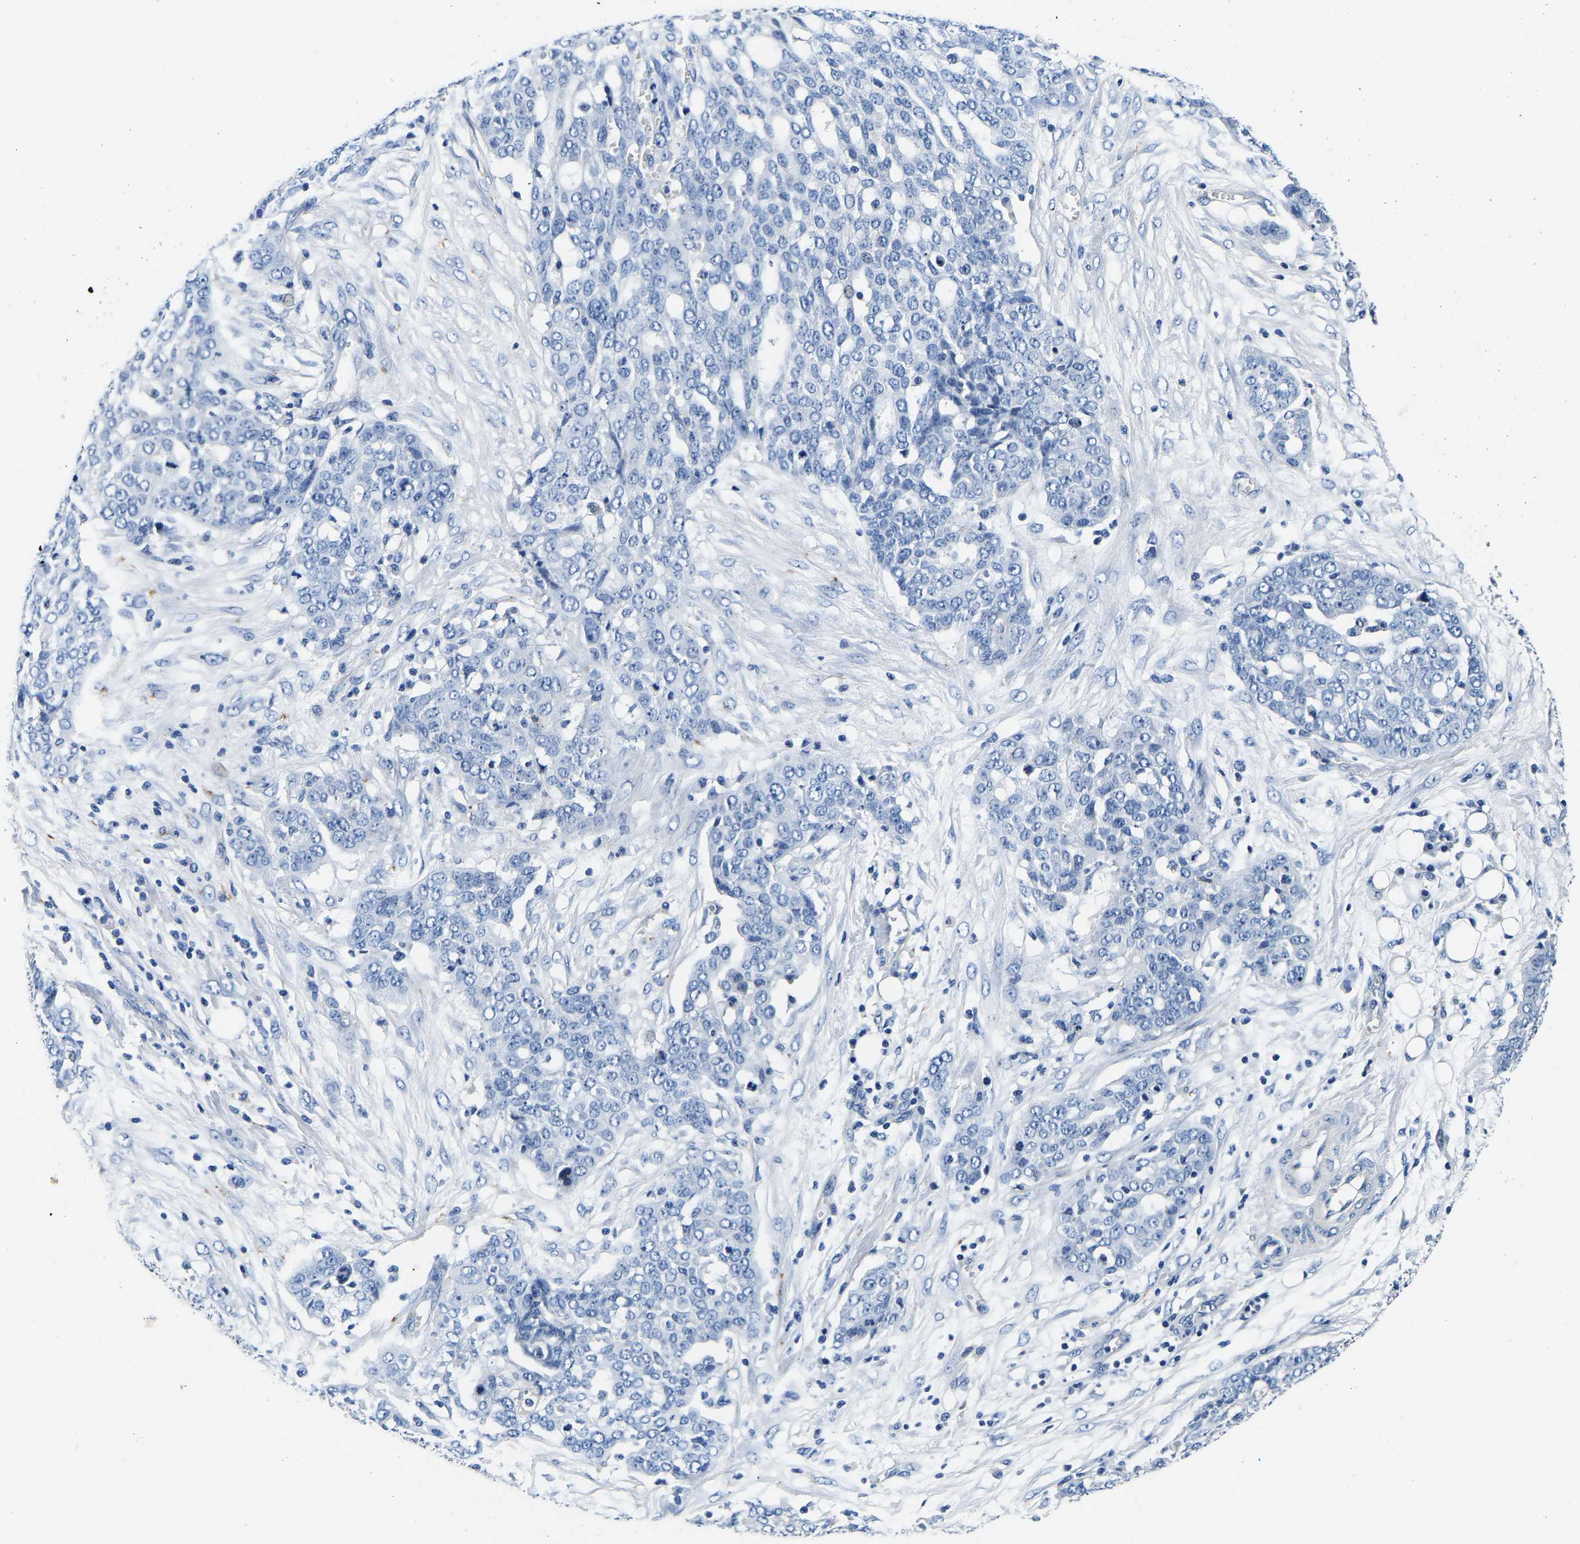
{"staining": {"intensity": "negative", "quantity": "none", "location": "none"}, "tissue": "ovarian cancer", "cell_type": "Tumor cells", "image_type": "cancer", "snomed": [{"axis": "morphology", "description": "Cystadenocarcinoma, serous, NOS"}, {"axis": "topography", "description": "Soft tissue"}, {"axis": "topography", "description": "Ovary"}], "caption": "Tumor cells show no significant protein staining in serous cystadenocarcinoma (ovarian).", "gene": "SH3GLB1", "patient": {"sex": "female", "age": 57}}